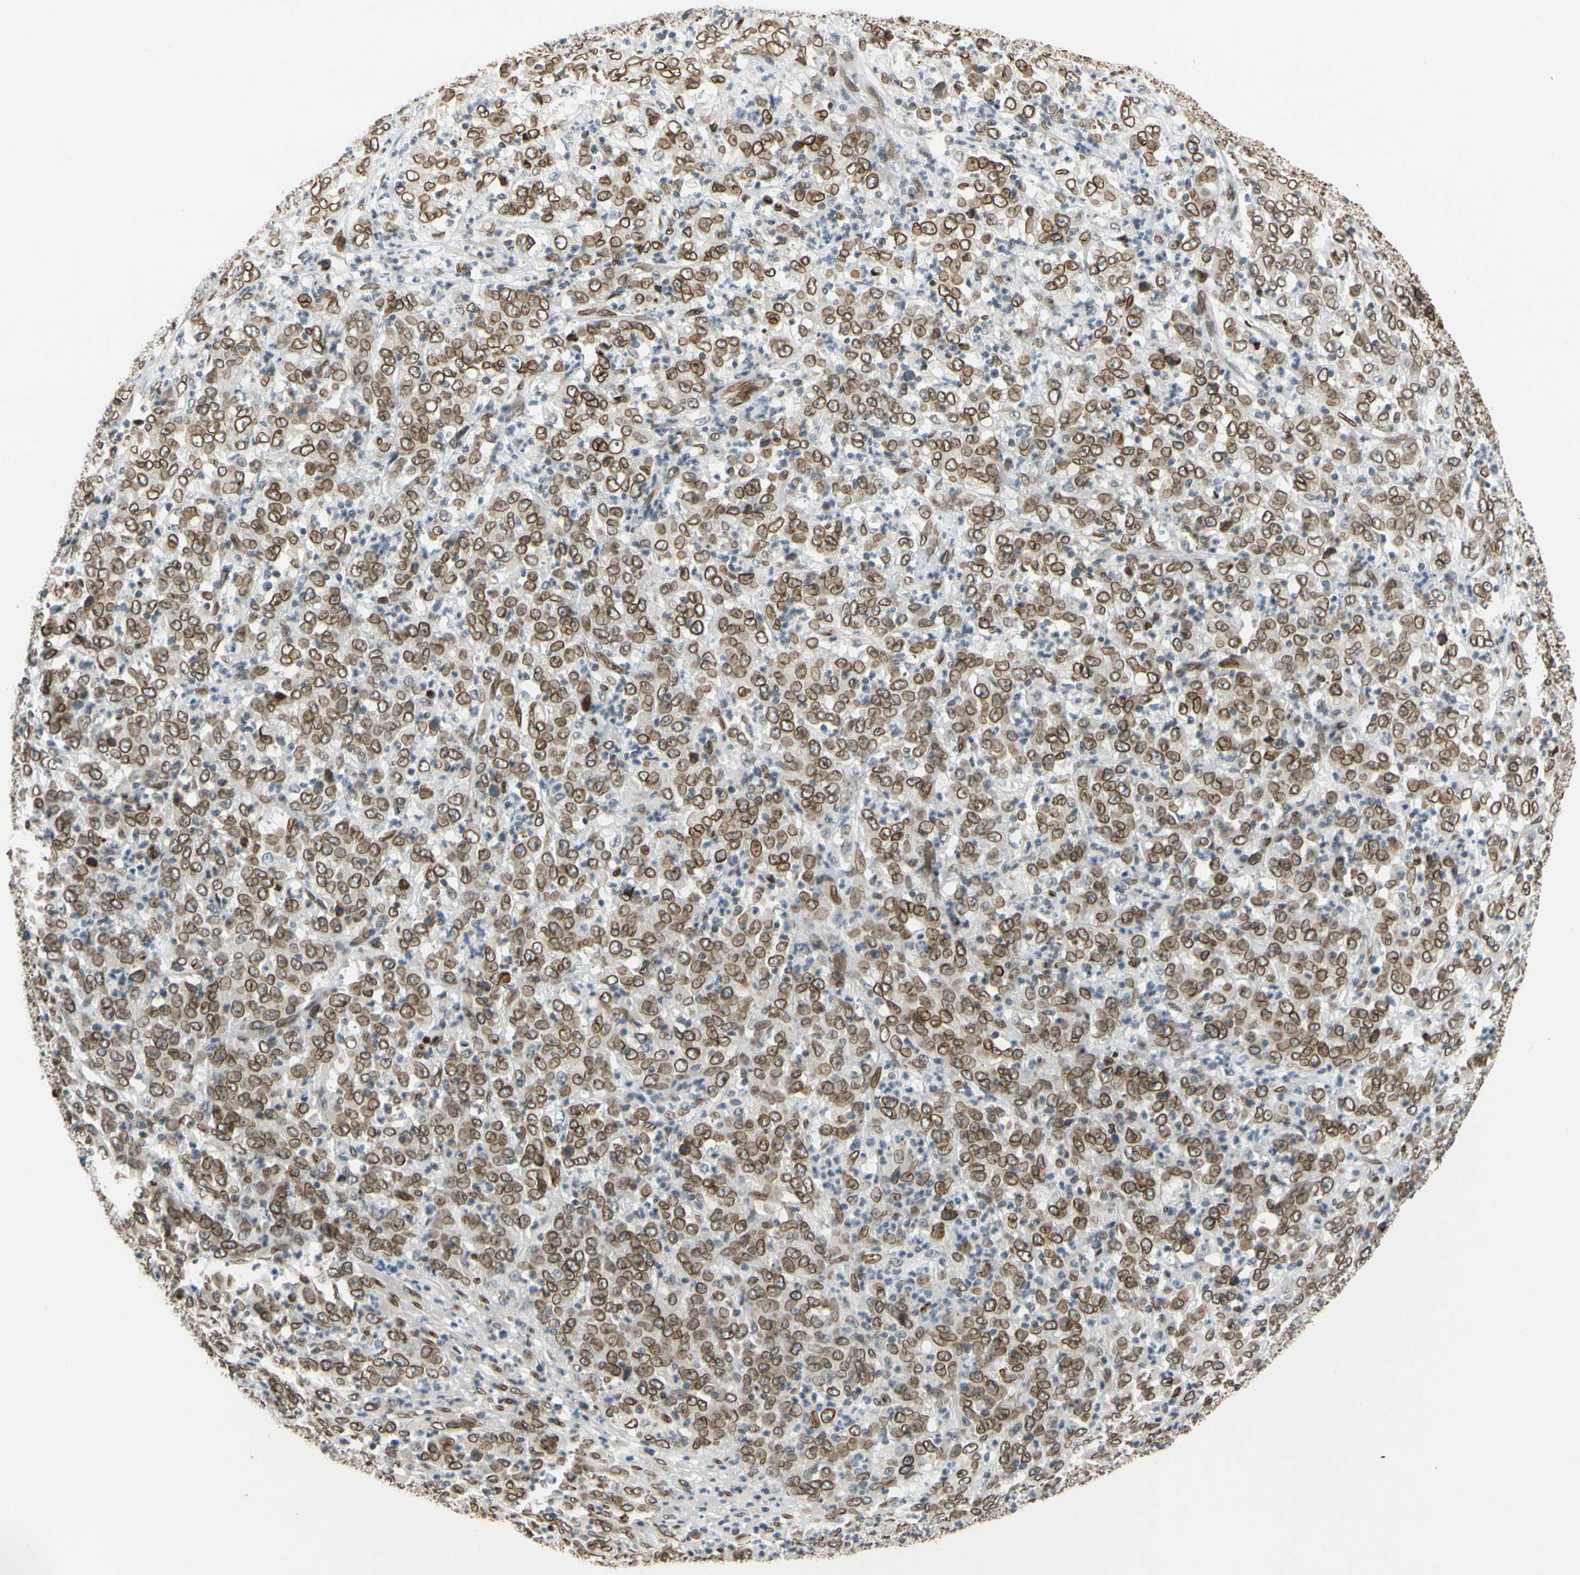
{"staining": {"intensity": "strong", "quantity": ">75%", "location": "cytoplasmic/membranous,nuclear"}, "tissue": "stomach cancer", "cell_type": "Tumor cells", "image_type": "cancer", "snomed": [{"axis": "morphology", "description": "Adenocarcinoma, NOS"}, {"axis": "topography", "description": "Stomach, lower"}], "caption": "Strong cytoplasmic/membranous and nuclear positivity is identified in approximately >75% of tumor cells in stomach cancer (adenocarcinoma). (IHC, brightfield microscopy, high magnification).", "gene": "SUN1", "patient": {"sex": "female", "age": 71}}